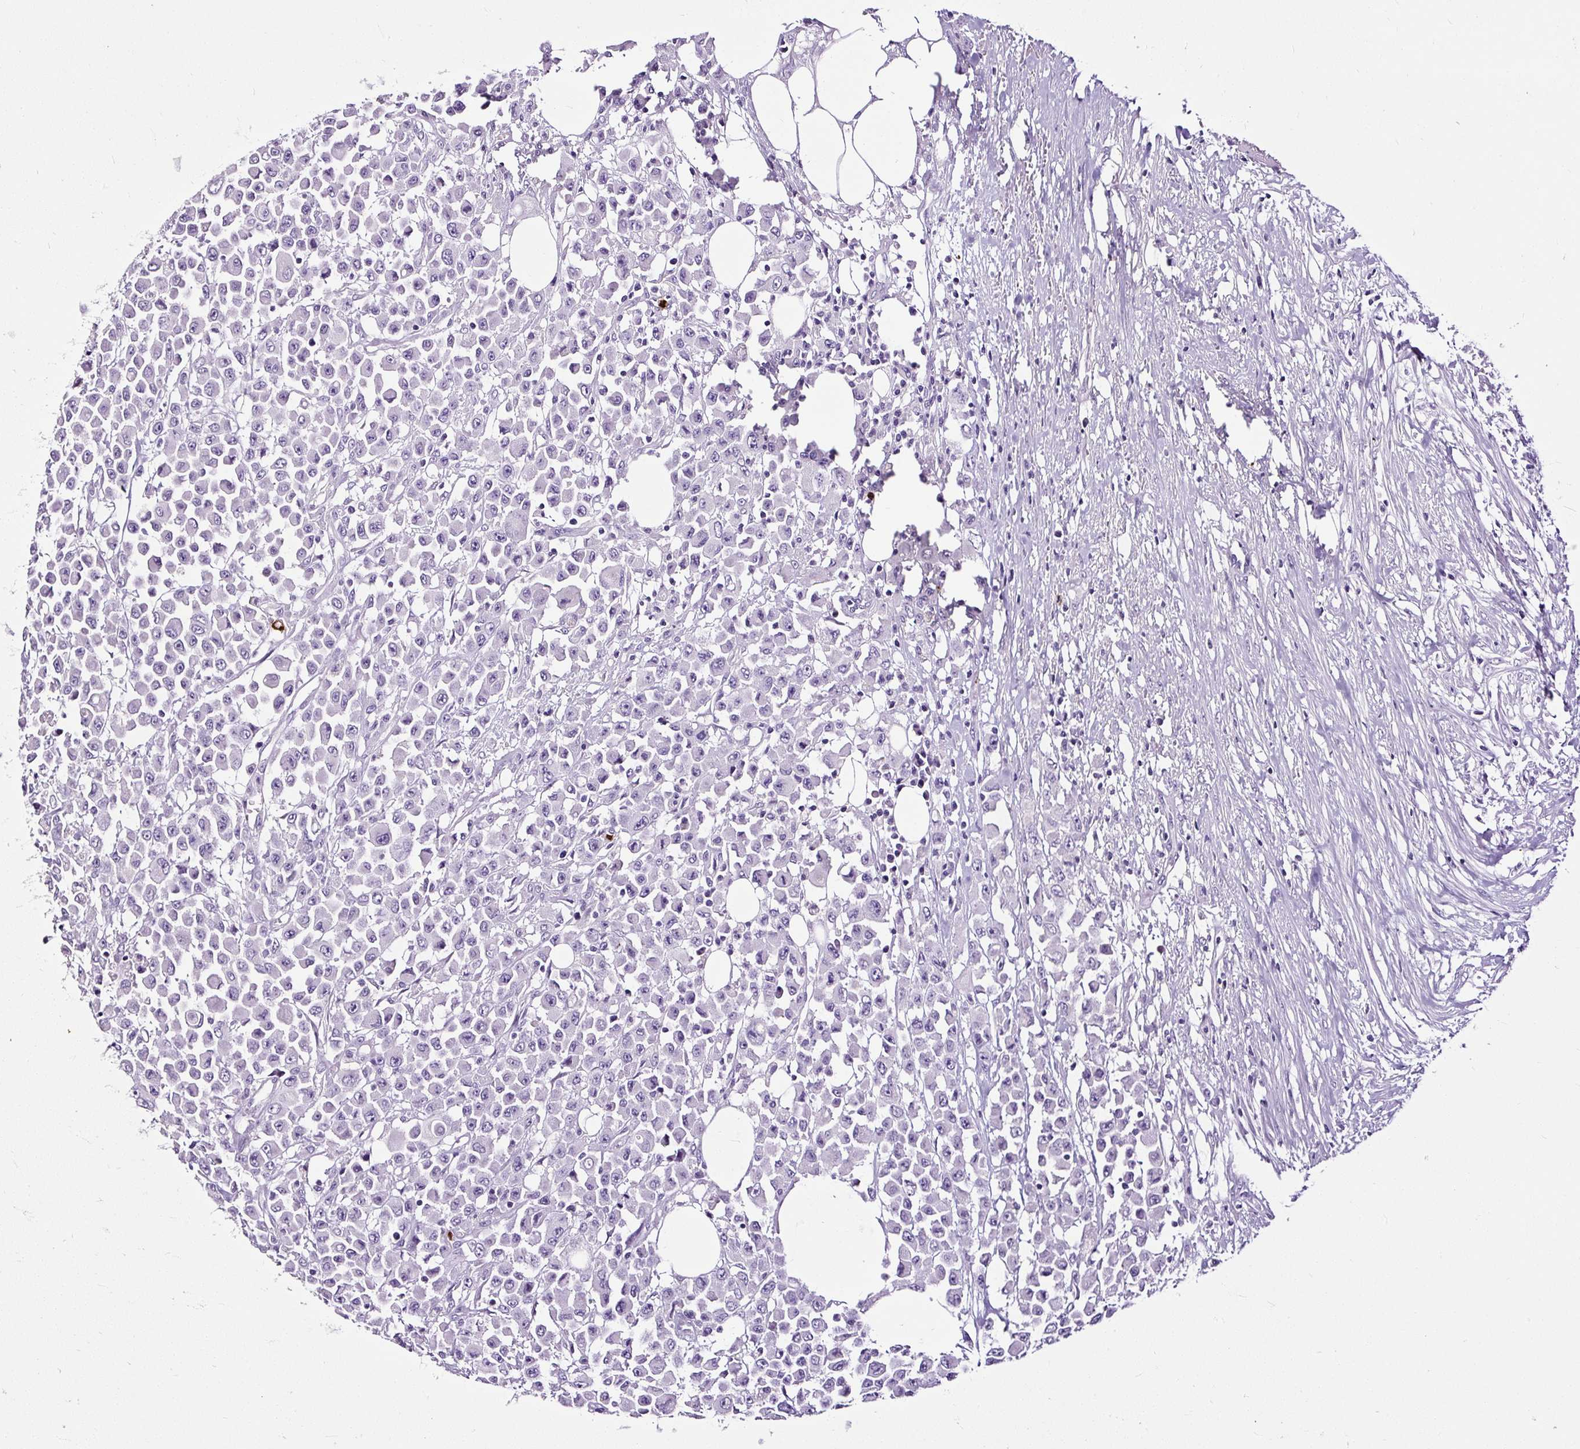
{"staining": {"intensity": "negative", "quantity": "none", "location": "none"}, "tissue": "colorectal cancer", "cell_type": "Tumor cells", "image_type": "cancer", "snomed": [{"axis": "morphology", "description": "Adenocarcinoma, NOS"}, {"axis": "topography", "description": "Colon"}], "caption": "The micrograph reveals no staining of tumor cells in colorectal adenocarcinoma. (Immunohistochemistry, brightfield microscopy, high magnification).", "gene": "SLC7A8", "patient": {"sex": "male", "age": 51}}